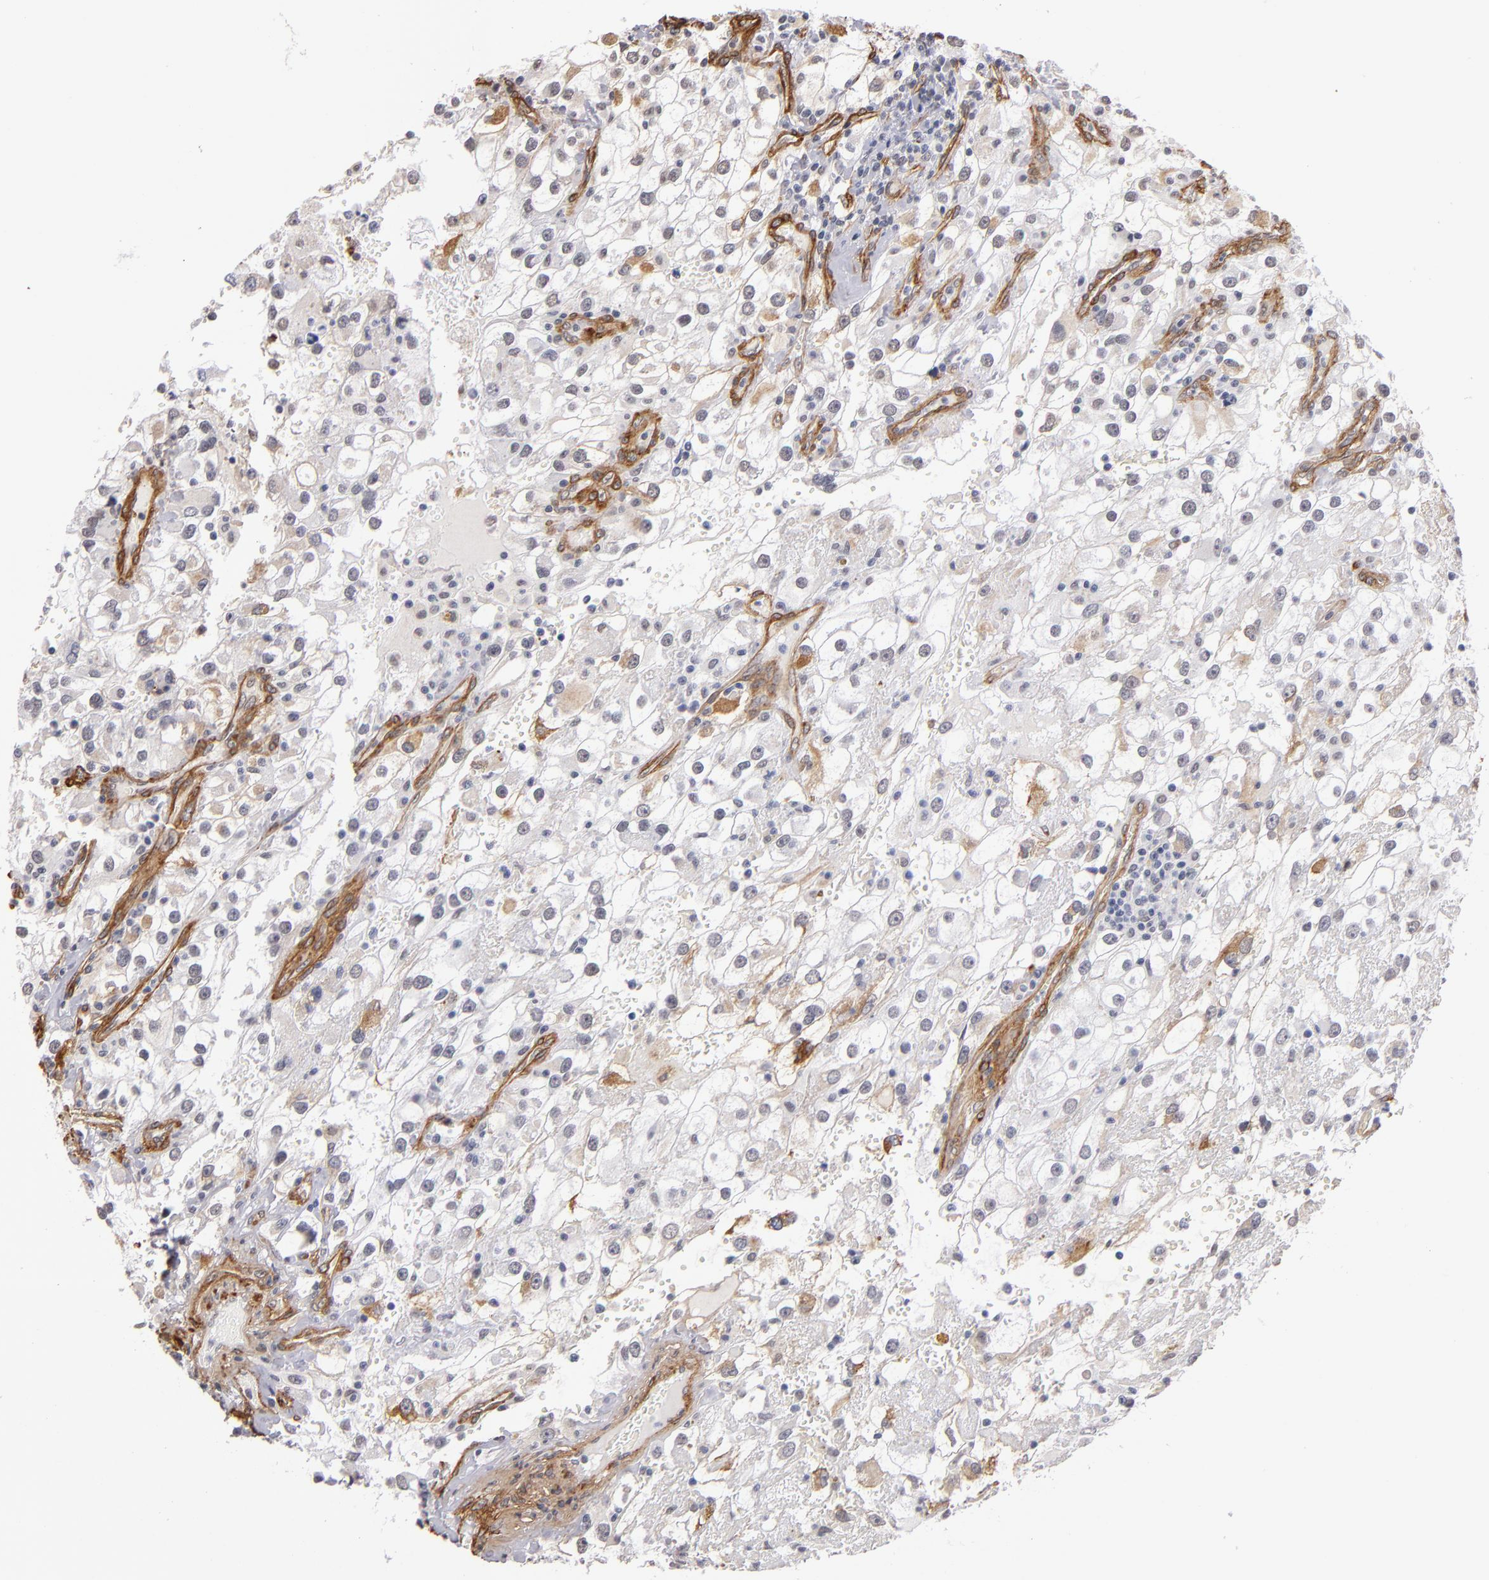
{"staining": {"intensity": "negative", "quantity": "none", "location": "none"}, "tissue": "renal cancer", "cell_type": "Tumor cells", "image_type": "cancer", "snomed": [{"axis": "morphology", "description": "Adenocarcinoma, NOS"}, {"axis": "topography", "description": "Kidney"}], "caption": "An immunohistochemistry micrograph of renal cancer is shown. There is no staining in tumor cells of renal cancer.", "gene": "LAMC1", "patient": {"sex": "female", "age": 52}}